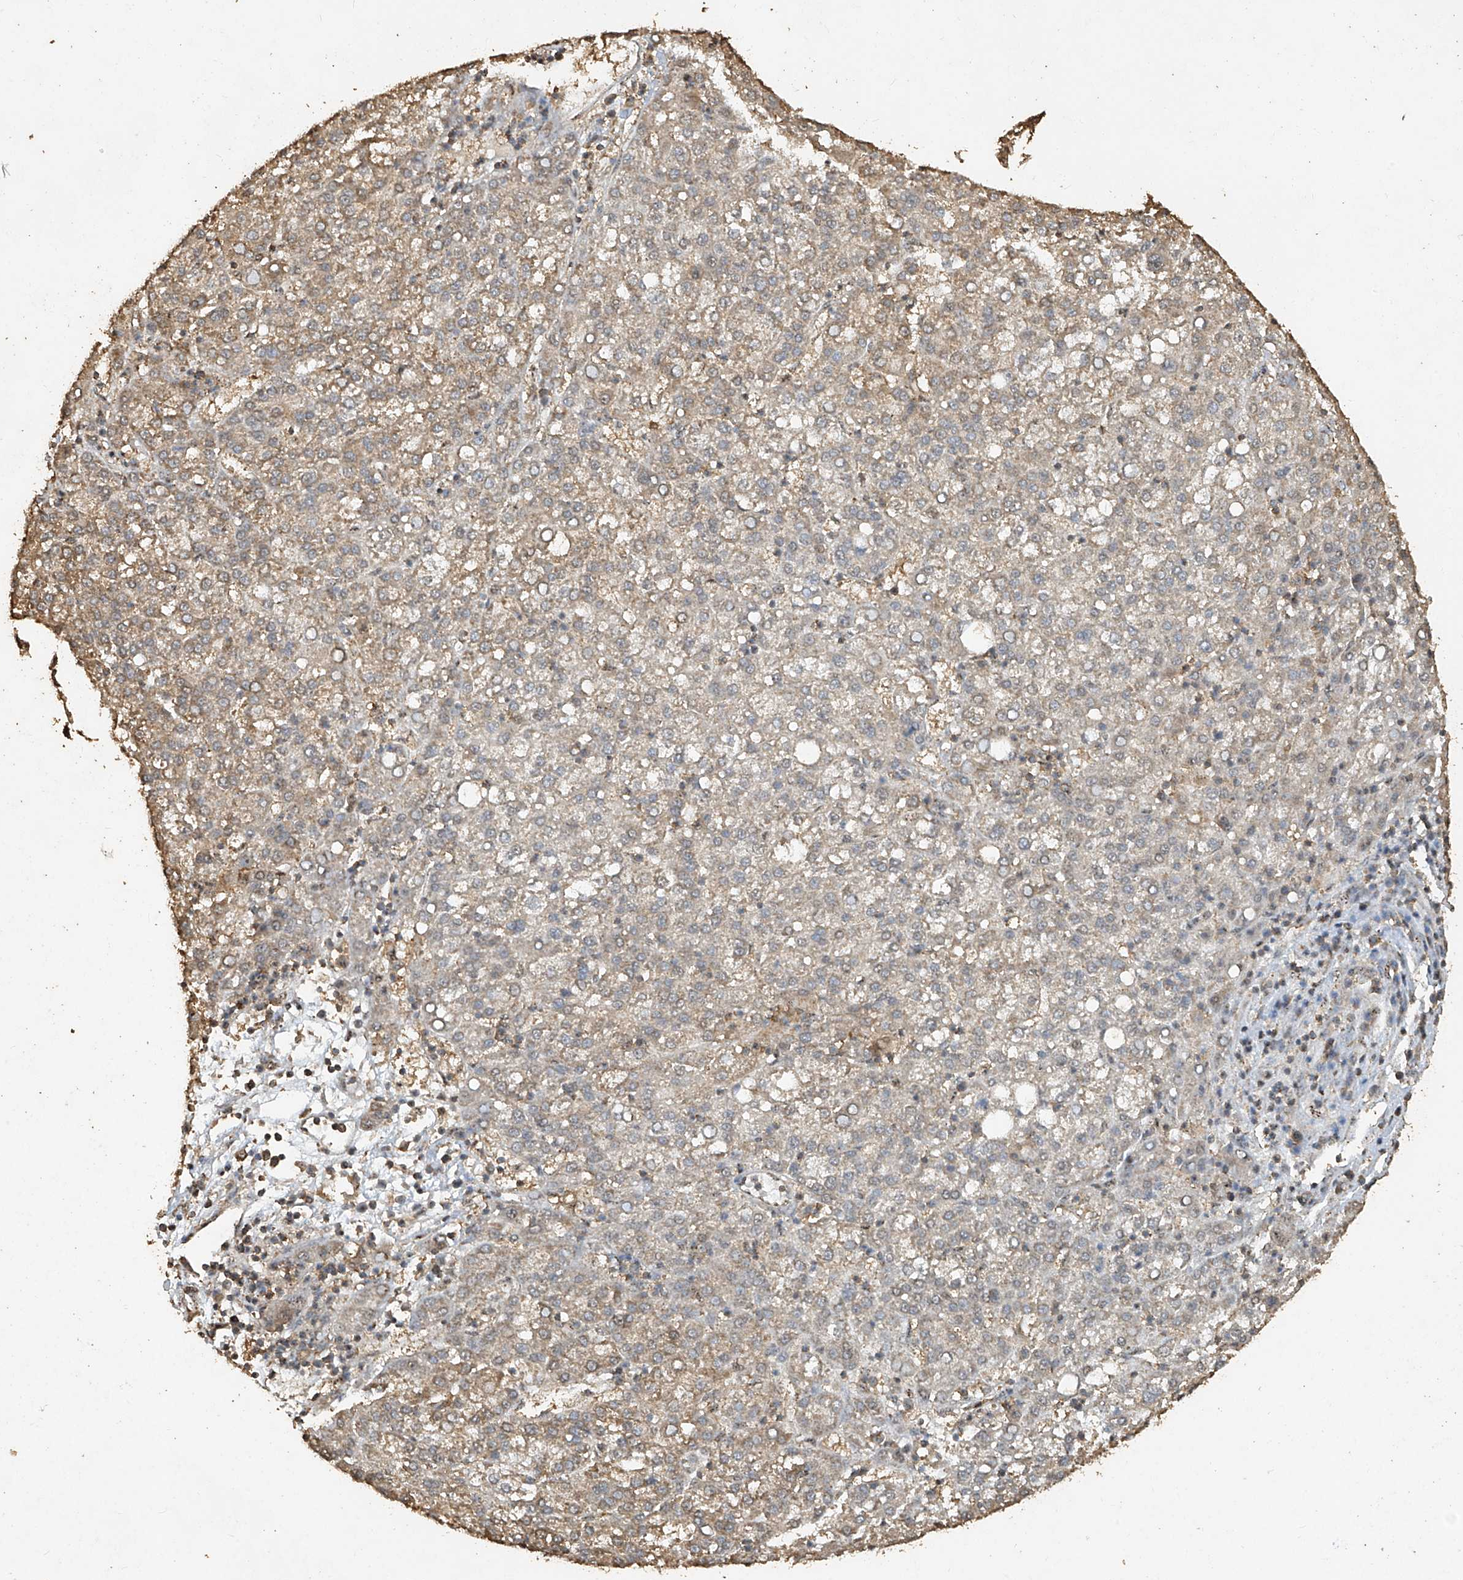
{"staining": {"intensity": "negative", "quantity": "none", "location": "none"}, "tissue": "liver cancer", "cell_type": "Tumor cells", "image_type": "cancer", "snomed": [{"axis": "morphology", "description": "Carcinoma, Hepatocellular, NOS"}, {"axis": "topography", "description": "Liver"}], "caption": "Immunohistochemistry micrograph of neoplastic tissue: hepatocellular carcinoma (liver) stained with DAB demonstrates no significant protein staining in tumor cells.", "gene": "ERBB3", "patient": {"sex": "female", "age": 58}}